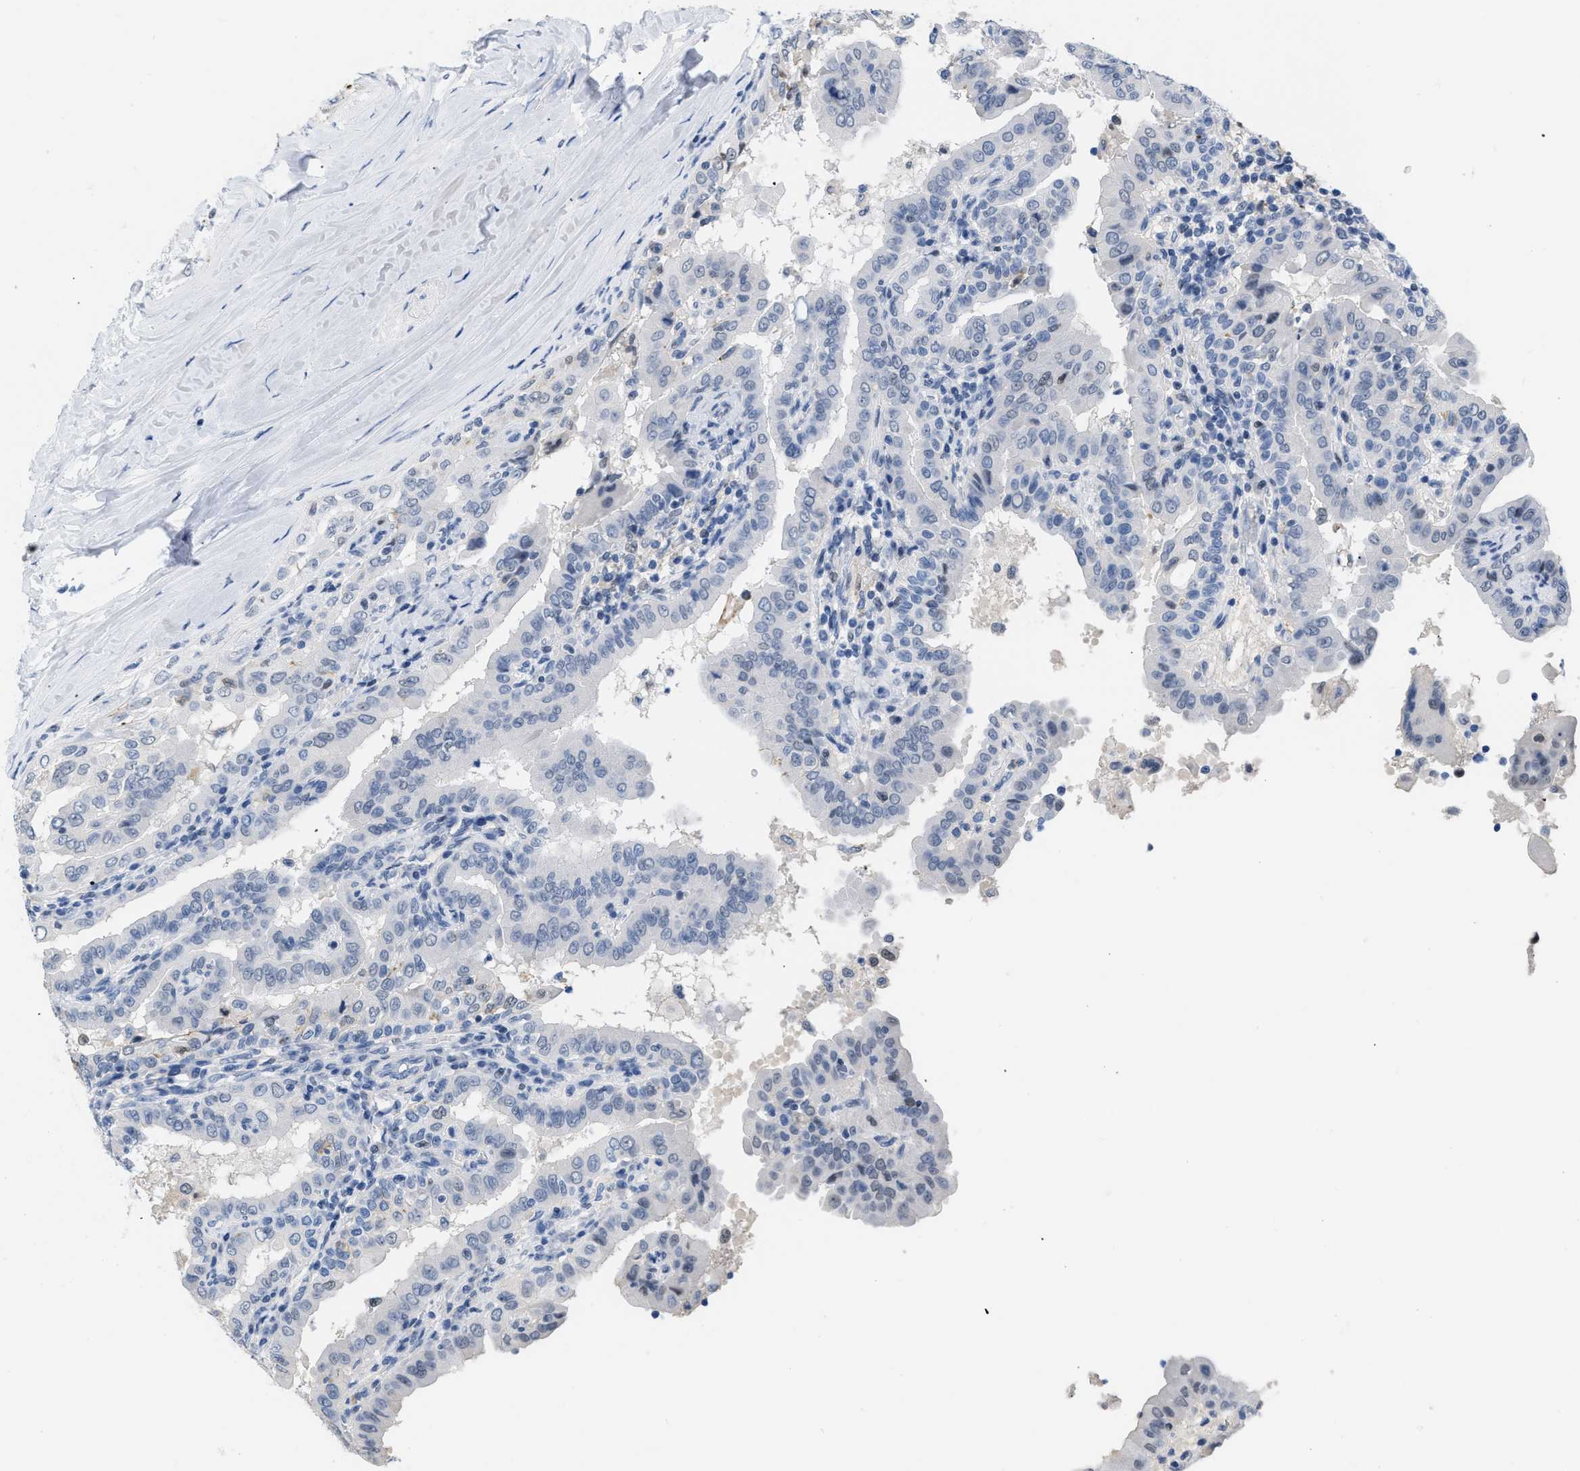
{"staining": {"intensity": "negative", "quantity": "none", "location": "none"}, "tissue": "thyroid cancer", "cell_type": "Tumor cells", "image_type": "cancer", "snomed": [{"axis": "morphology", "description": "Papillary adenocarcinoma, NOS"}, {"axis": "topography", "description": "Thyroid gland"}], "caption": "Papillary adenocarcinoma (thyroid) stained for a protein using immunohistochemistry exhibits no expression tumor cells.", "gene": "BOLL", "patient": {"sex": "male", "age": 33}}